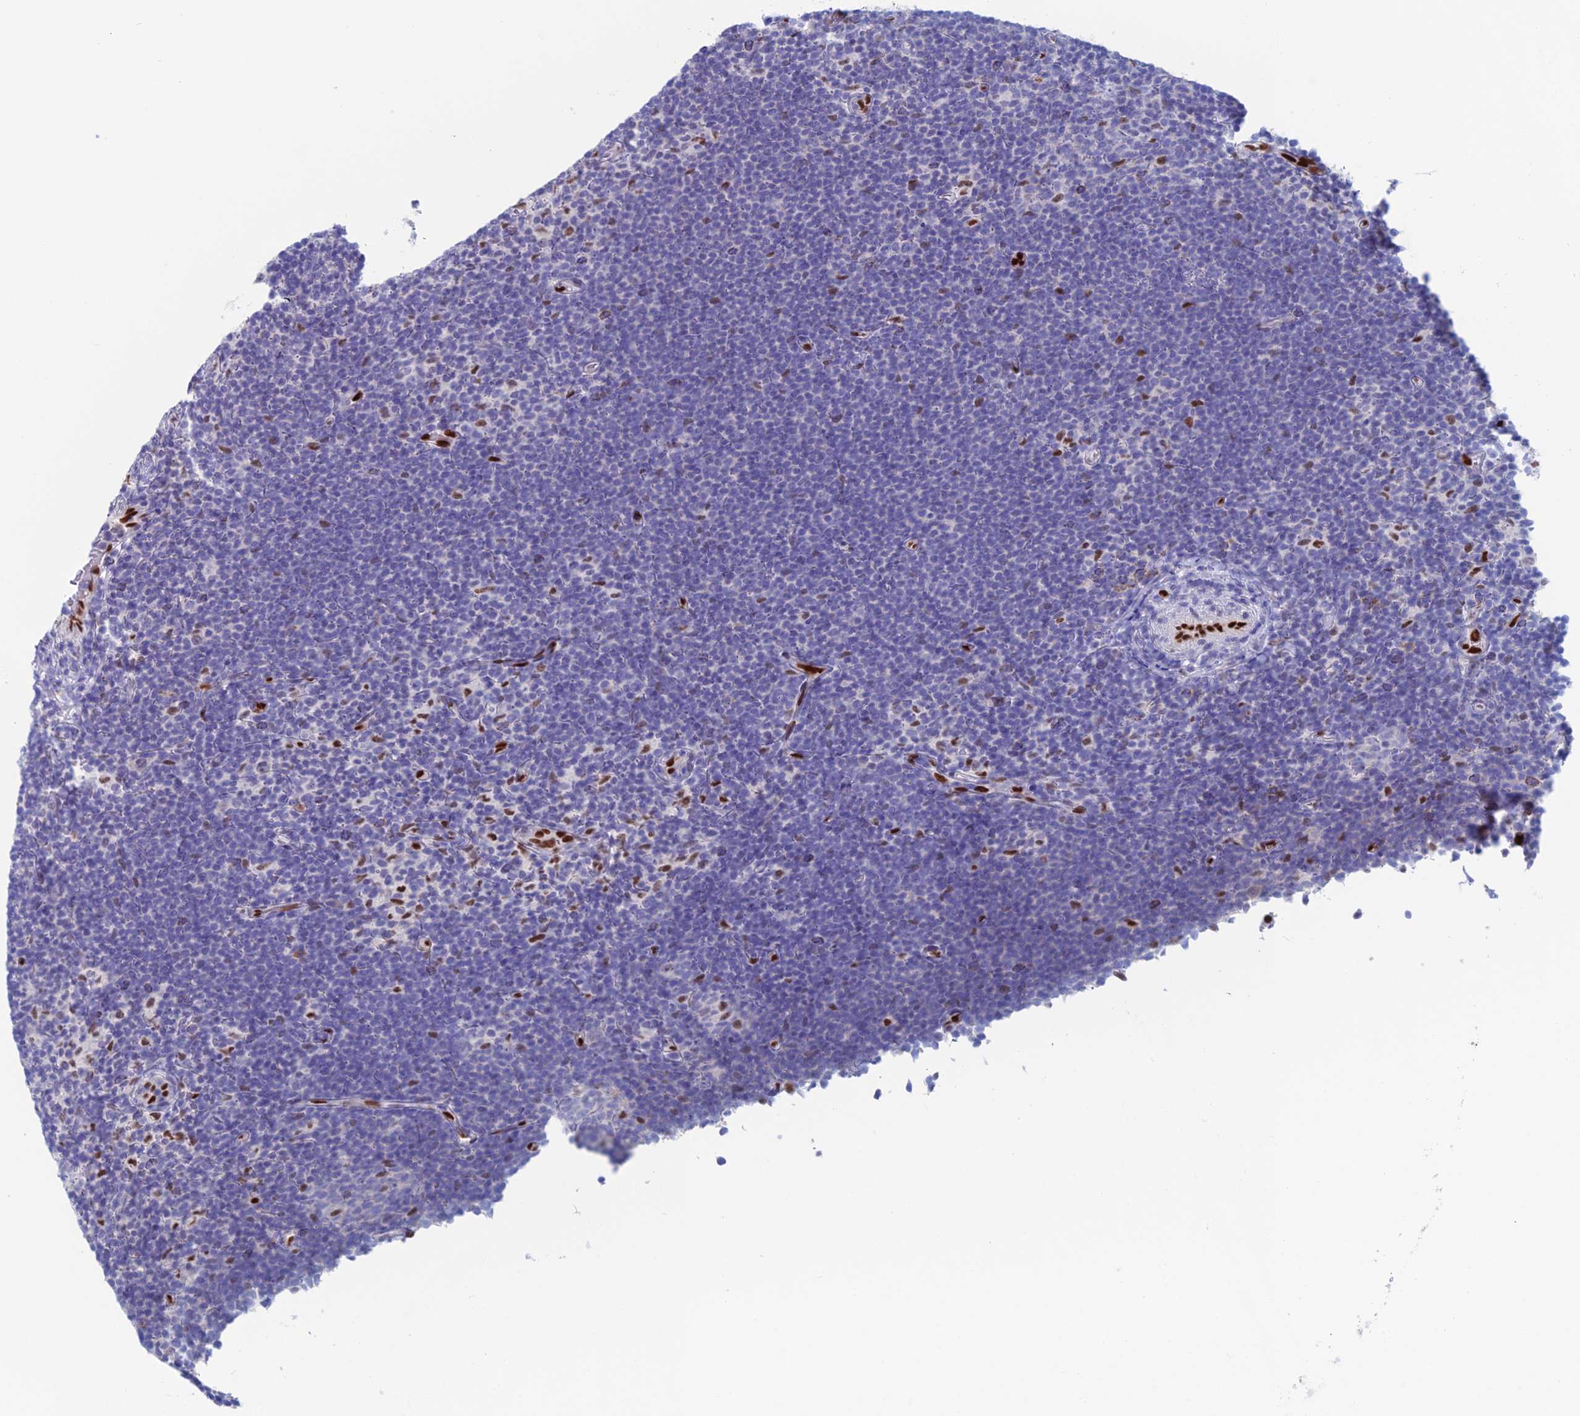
{"staining": {"intensity": "negative", "quantity": "none", "location": "none"}, "tissue": "lymphoma", "cell_type": "Tumor cells", "image_type": "cancer", "snomed": [{"axis": "morphology", "description": "Hodgkin's disease, NOS"}, {"axis": "topography", "description": "Lymph node"}], "caption": "There is no significant expression in tumor cells of Hodgkin's disease.", "gene": "NOL4L", "patient": {"sex": "female", "age": 57}}